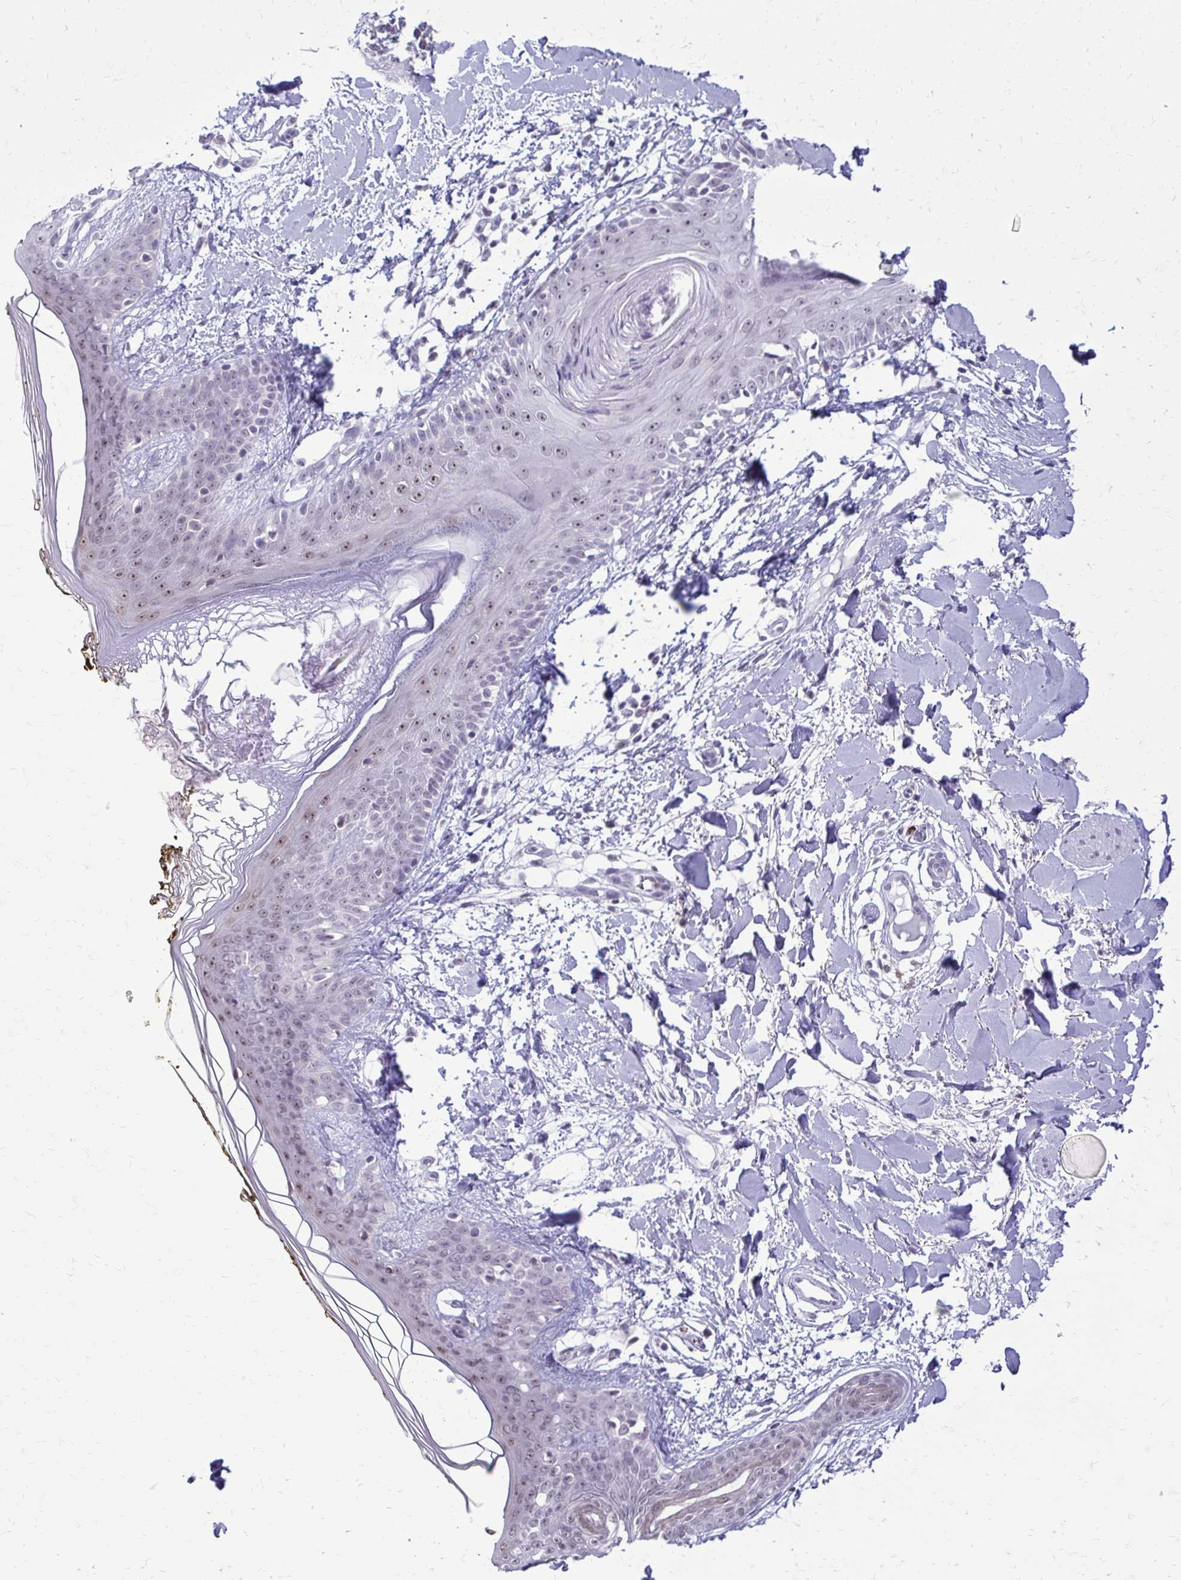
{"staining": {"intensity": "negative", "quantity": "none", "location": "none"}, "tissue": "skin", "cell_type": "Fibroblasts", "image_type": "normal", "snomed": [{"axis": "morphology", "description": "Normal tissue, NOS"}, {"axis": "topography", "description": "Skin"}], "caption": "Fibroblasts are negative for protein expression in unremarkable human skin. (Stains: DAB (3,3'-diaminobenzidine) immunohistochemistry (IHC) with hematoxylin counter stain, Microscopy: brightfield microscopy at high magnification).", "gene": "PROSER1", "patient": {"sex": "female", "age": 34}}